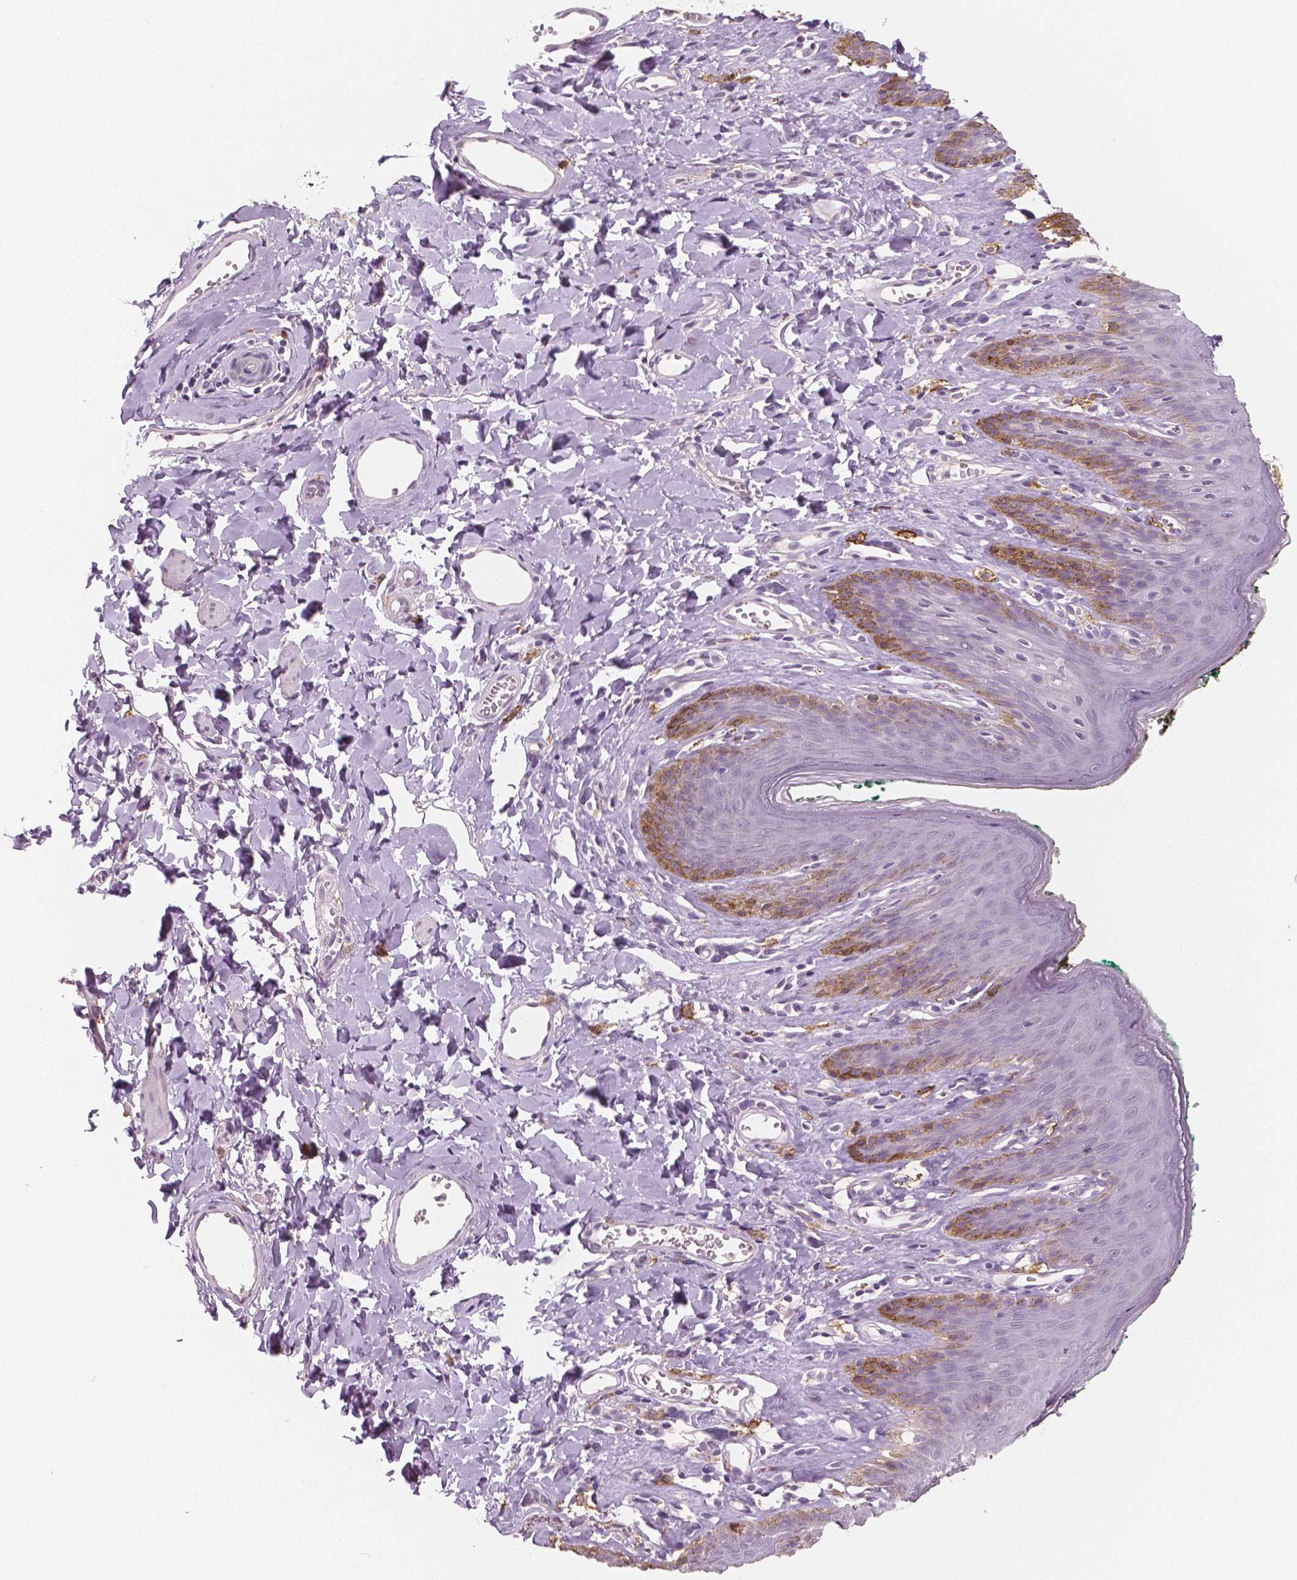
{"staining": {"intensity": "moderate", "quantity": "<25%", "location": "cytoplasmic/membranous"}, "tissue": "skin", "cell_type": "Epidermal cells", "image_type": "normal", "snomed": [{"axis": "morphology", "description": "Normal tissue, NOS"}, {"axis": "topography", "description": "Vulva"}, {"axis": "topography", "description": "Peripheral nerve tissue"}], "caption": "Normal skin shows moderate cytoplasmic/membranous staining in about <25% of epidermal cells The staining was performed using DAB, with brown indicating positive protein expression. Nuclei are stained blue with hematoxylin..", "gene": "KIT", "patient": {"sex": "female", "age": 66}}